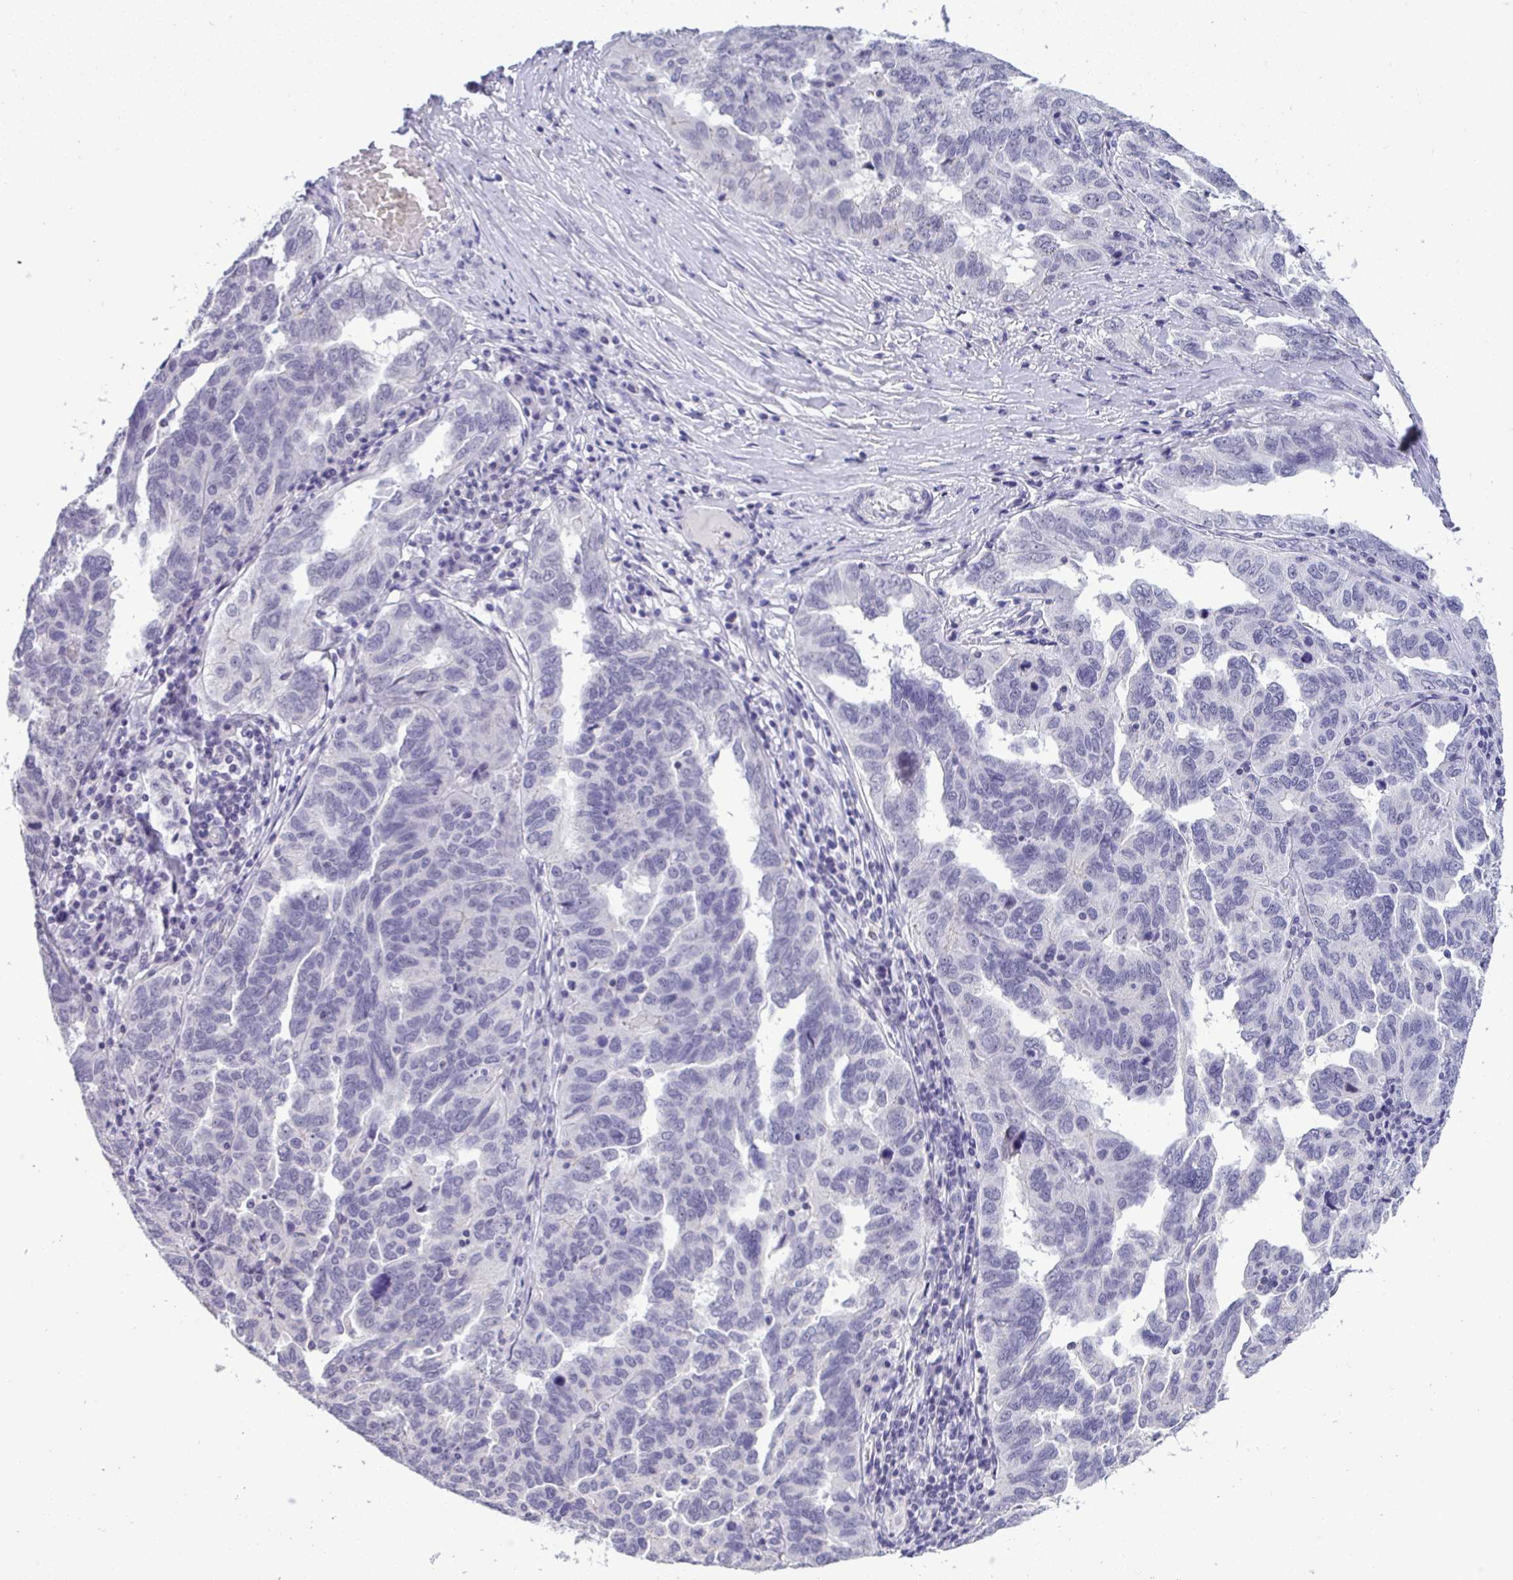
{"staining": {"intensity": "negative", "quantity": "none", "location": "none"}, "tissue": "ovarian cancer", "cell_type": "Tumor cells", "image_type": "cancer", "snomed": [{"axis": "morphology", "description": "Cystadenocarcinoma, serous, NOS"}, {"axis": "topography", "description": "Ovary"}], "caption": "An immunohistochemistry (IHC) image of ovarian serous cystadenocarcinoma is shown. There is no staining in tumor cells of ovarian serous cystadenocarcinoma.", "gene": "YBX2", "patient": {"sex": "female", "age": 64}}